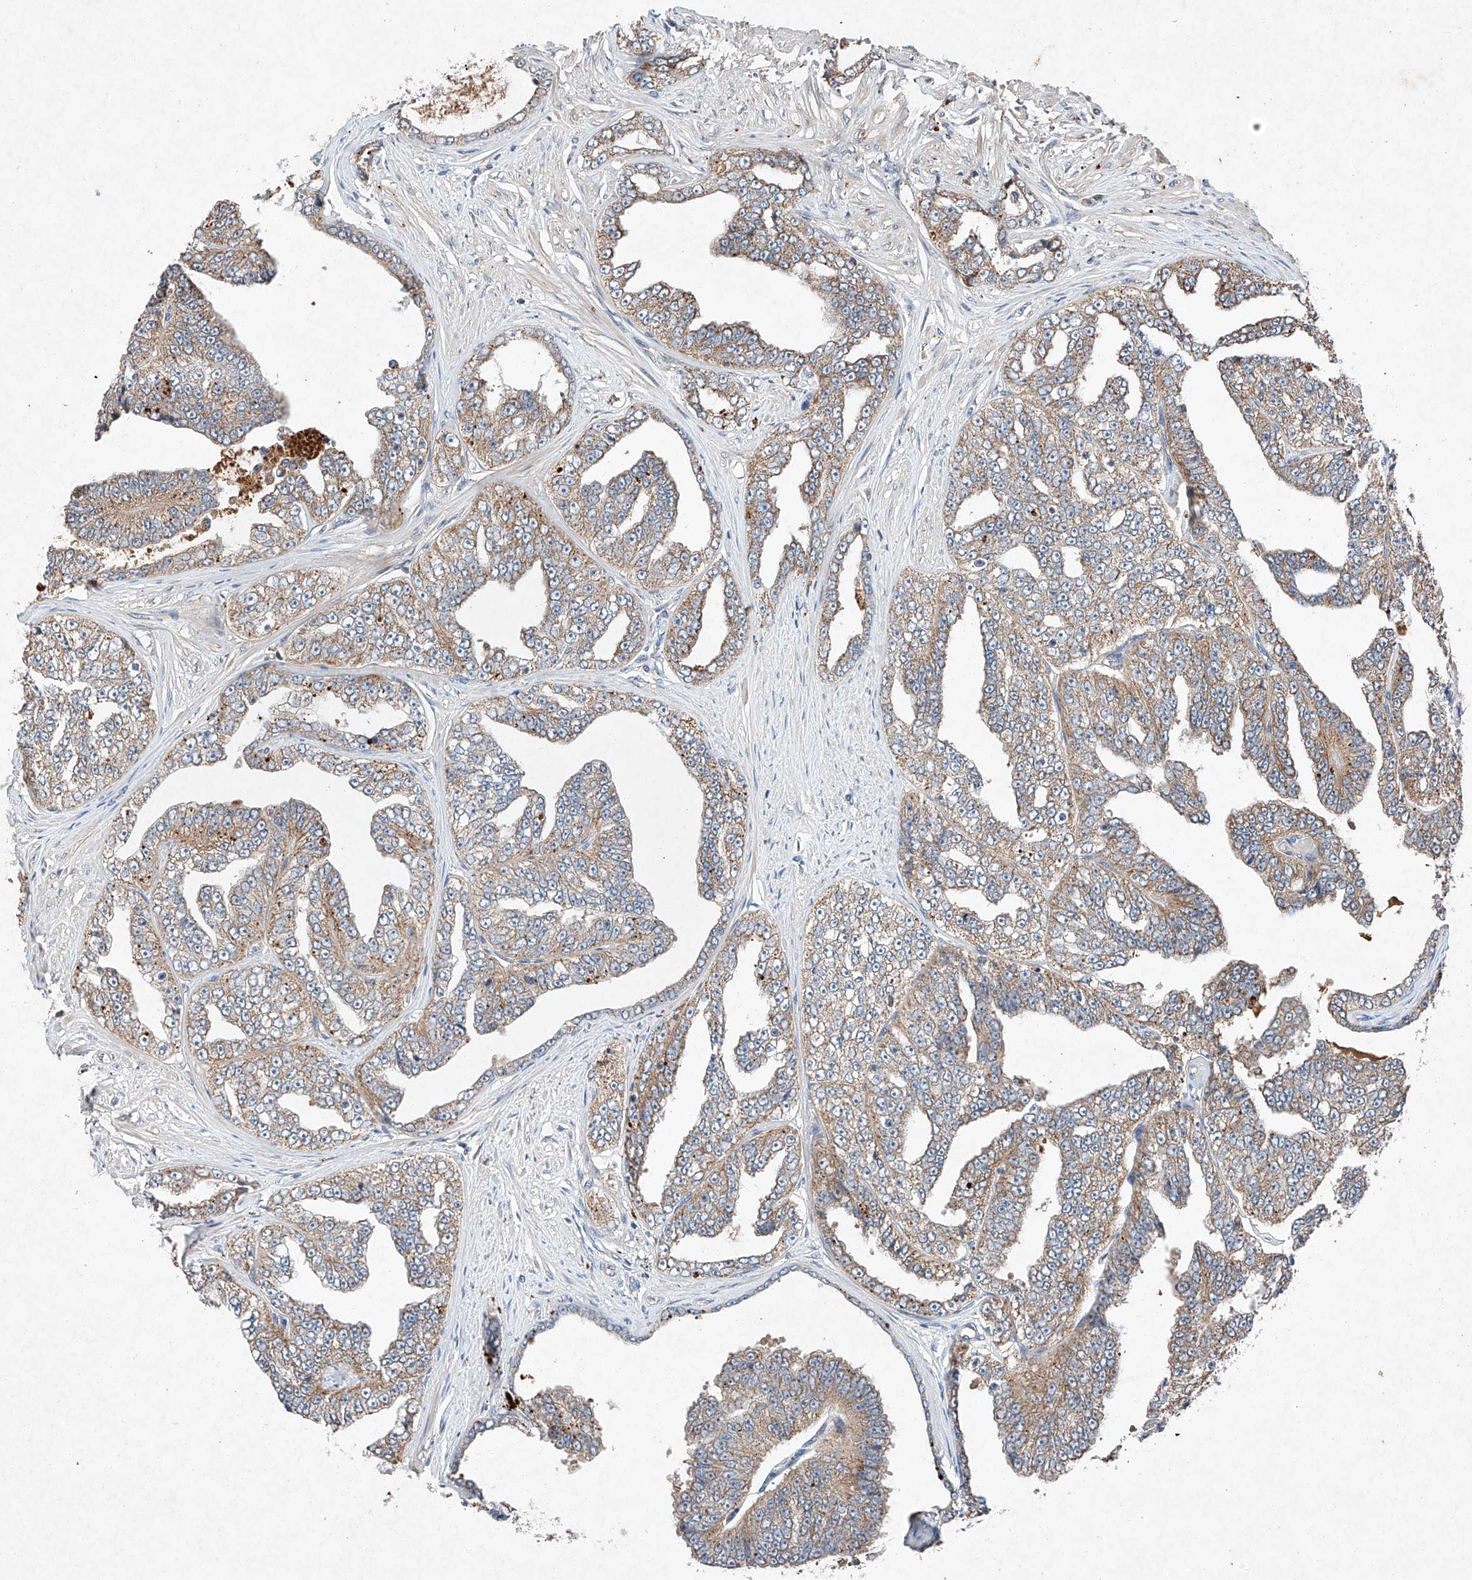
{"staining": {"intensity": "weak", "quantity": ">75%", "location": "cytoplasmic/membranous"}, "tissue": "prostate cancer", "cell_type": "Tumor cells", "image_type": "cancer", "snomed": [{"axis": "morphology", "description": "Adenocarcinoma, High grade"}, {"axis": "topography", "description": "Prostate"}], "caption": "Immunohistochemistry (IHC) photomicrograph of prostate cancer (high-grade adenocarcinoma) stained for a protein (brown), which demonstrates low levels of weak cytoplasmic/membranous positivity in about >75% of tumor cells.", "gene": "RUSC1", "patient": {"sex": "male", "age": 71}}